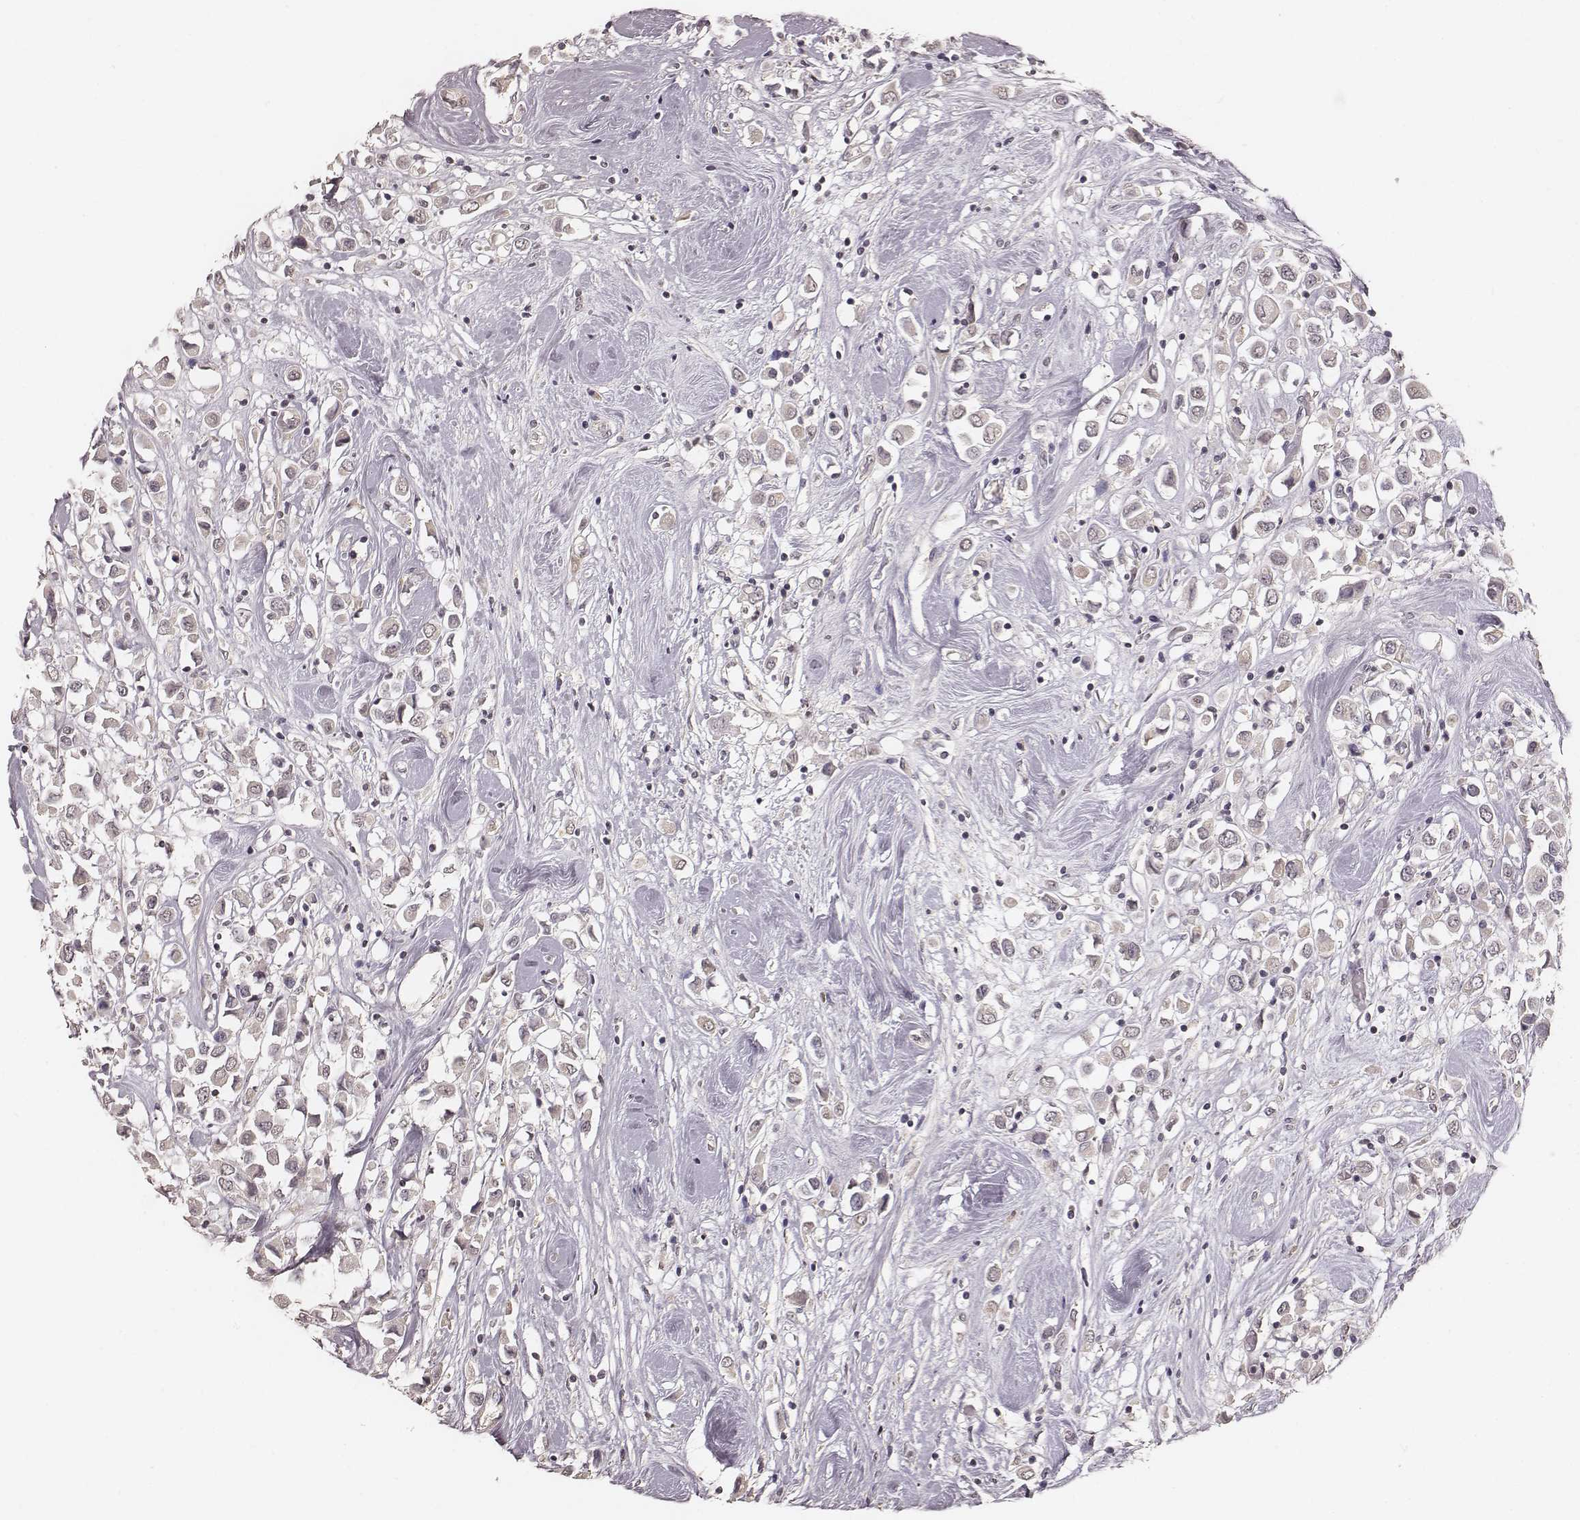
{"staining": {"intensity": "negative", "quantity": "none", "location": "none"}, "tissue": "breast cancer", "cell_type": "Tumor cells", "image_type": "cancer", "snomed": [{"axis": "morphology", "description": "Duct carcinoma"}, {"axis": "topography", "description": "Breast"}], "caption": "Immunohistochemistry of breast cancer (infiltrating ductal carcinoma) exhibits no staining in tumor cells.", "gene": "LY6K", "patient": {"sex": "female", "age": 61}}